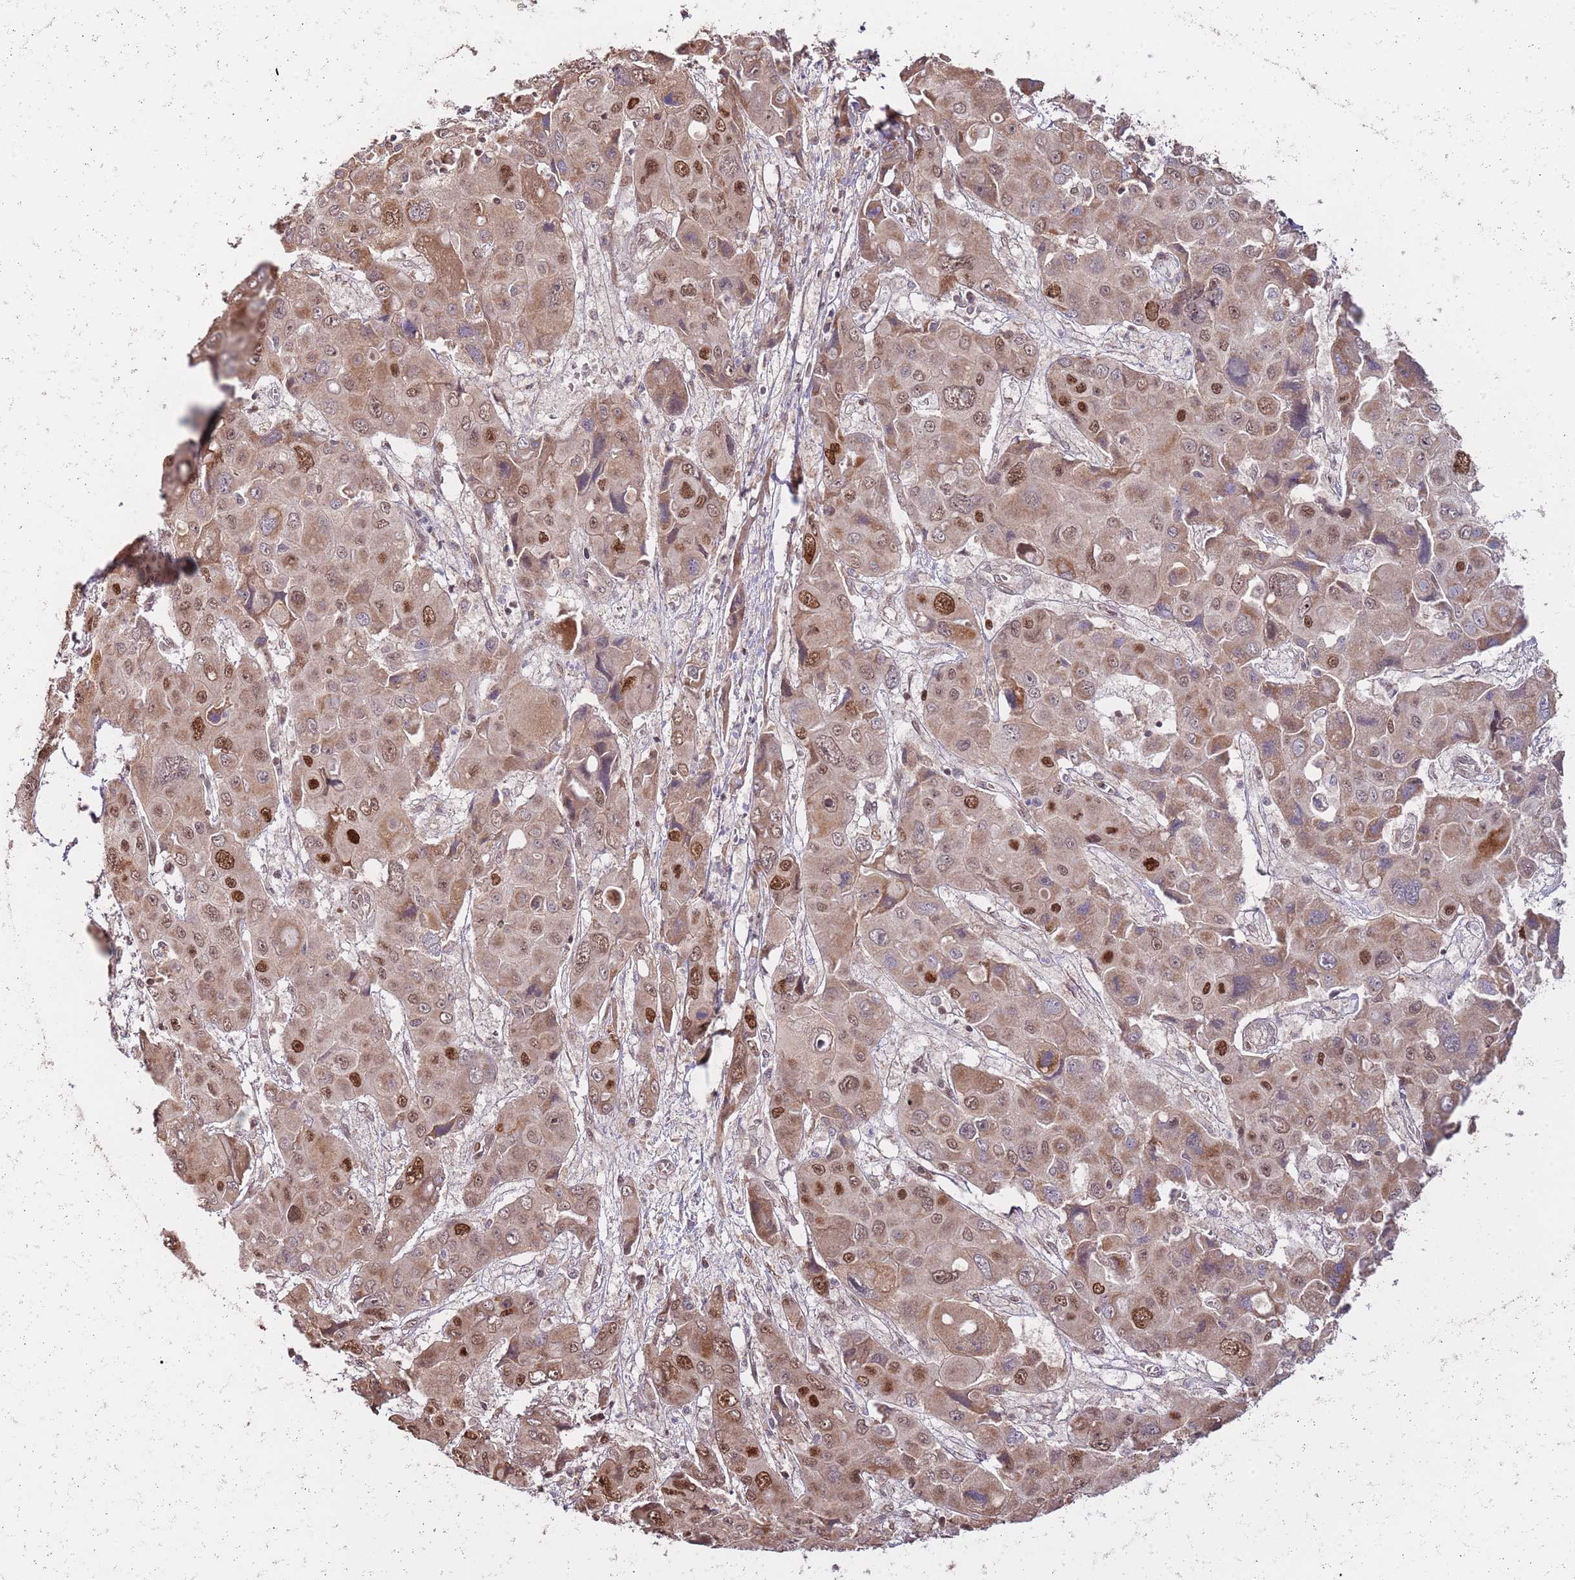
{"staining": {"intensity": "moderate", "quantity": ">75%", "location": "cytoplasmic/membranous,nuclear"}, "tissue": "liver cancer", "cell_type": "Tumor cells", "image_type": "cancer", "snomed": [{"axis": "morphology", "description": "Cholangiocarcinoma"}, {"axis": "topography", "description": "Liver"}], "caption": "Brown immunohistochemical staining in liver cholangiocarcinoma reveals moderate cytoplasmic/membranous and nuclear staining in about >75% of tumor cells.", "gene": "RIF1", "patient": {"sex": "male", "age": 67}}